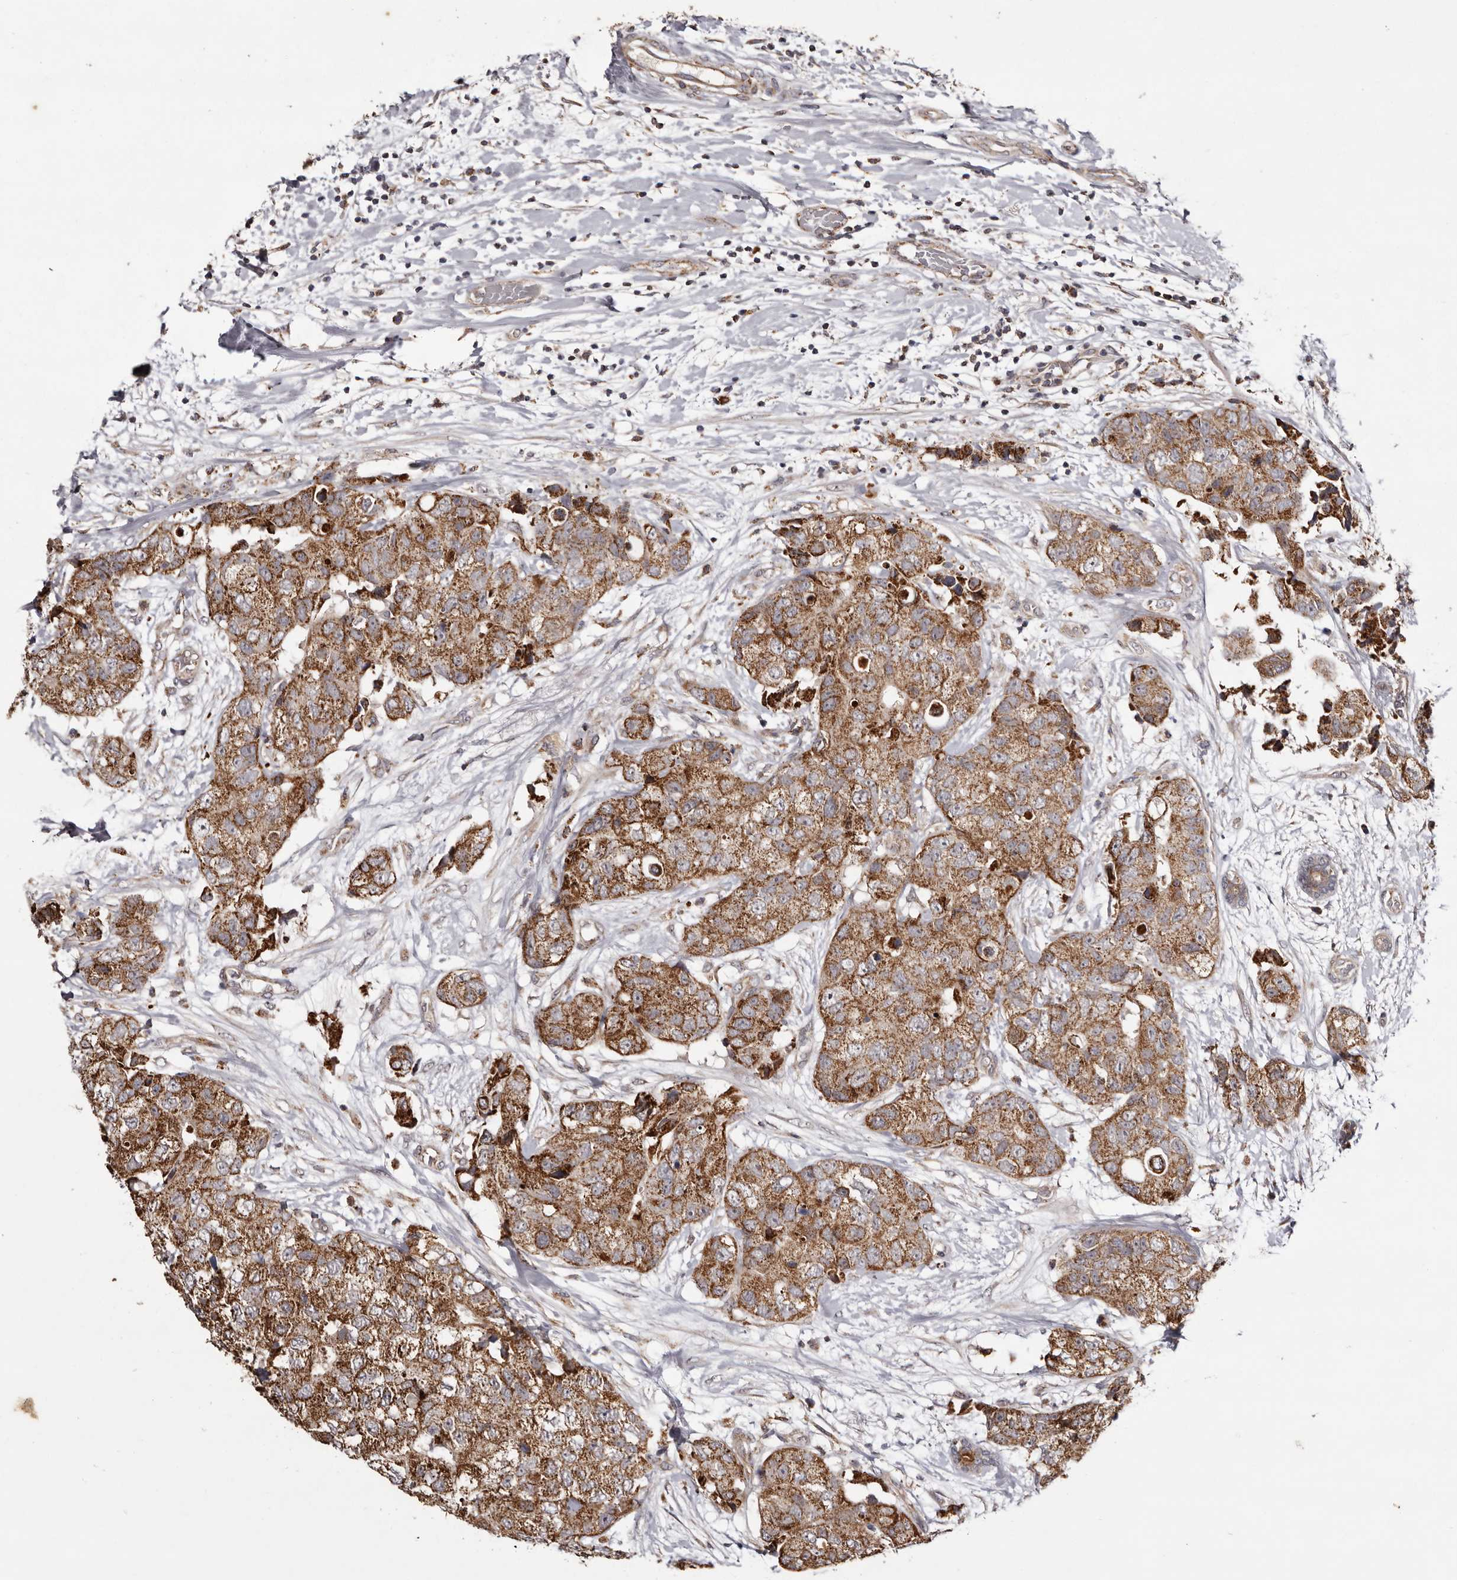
{"staining": {"intensity": "strong", "quantity": ">75%", "location": "cytoplasmic/membranous"}, "tissue": "breast cancer", "cell_type": "Tumor cells", "image_type": "cancer", "snomed": [{"axis": "morphology", "description": "Duct carcinoma"}, {"axis": "topography", "description": "Breast"}], "caption": "Breast intraductal carcinoma was stained to show a protein in brown. There is high levels of strong cytoplasmic/membranous expression in approximately >75% of tumor cells.", "gene": "CPLANE2", "patient": {"sex": "female", "age": 62}}